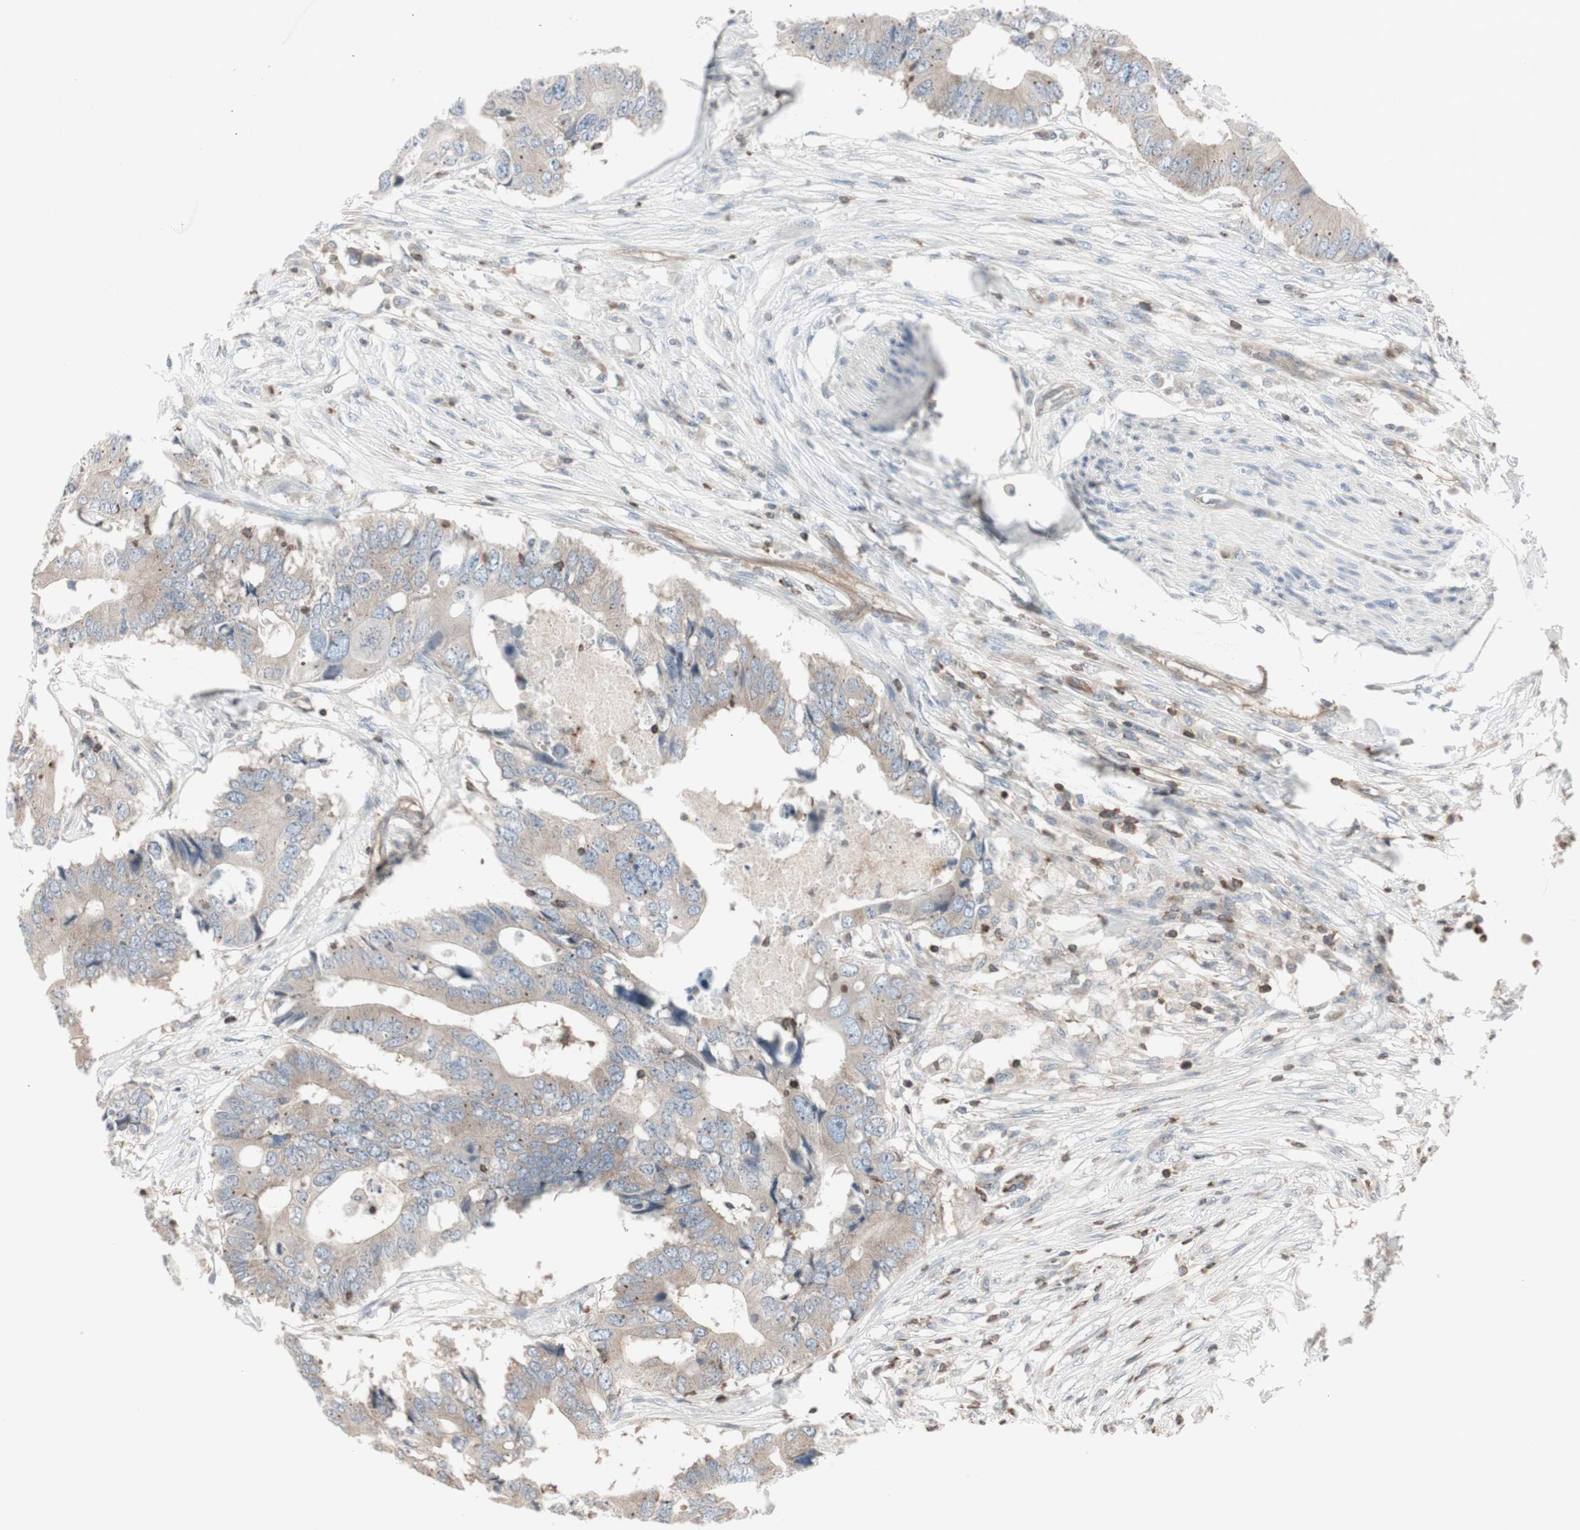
{"staining": {"intensity": "moderate", "quantity": "<25%", "location": "cytoplasmic/membranous"}, "tissue": "colorectal cancer", "cell_type": "Tumor cells", "image_type": "cancer", "snomed": [{"axis": "morphology", "description": "Adenocarcinoma, NOS"}, {"axis": "topography", "description": "Colon"}], "caption": "Adenocarcinoma (colorectal) was stained to show a protein in brown. There is low levels of moderate cytoplasmic/membranous positivity in approximately <25% of tumor cells.", "gene": "ARHGEF1", "patient": {"sex": "male", "age": 71}}